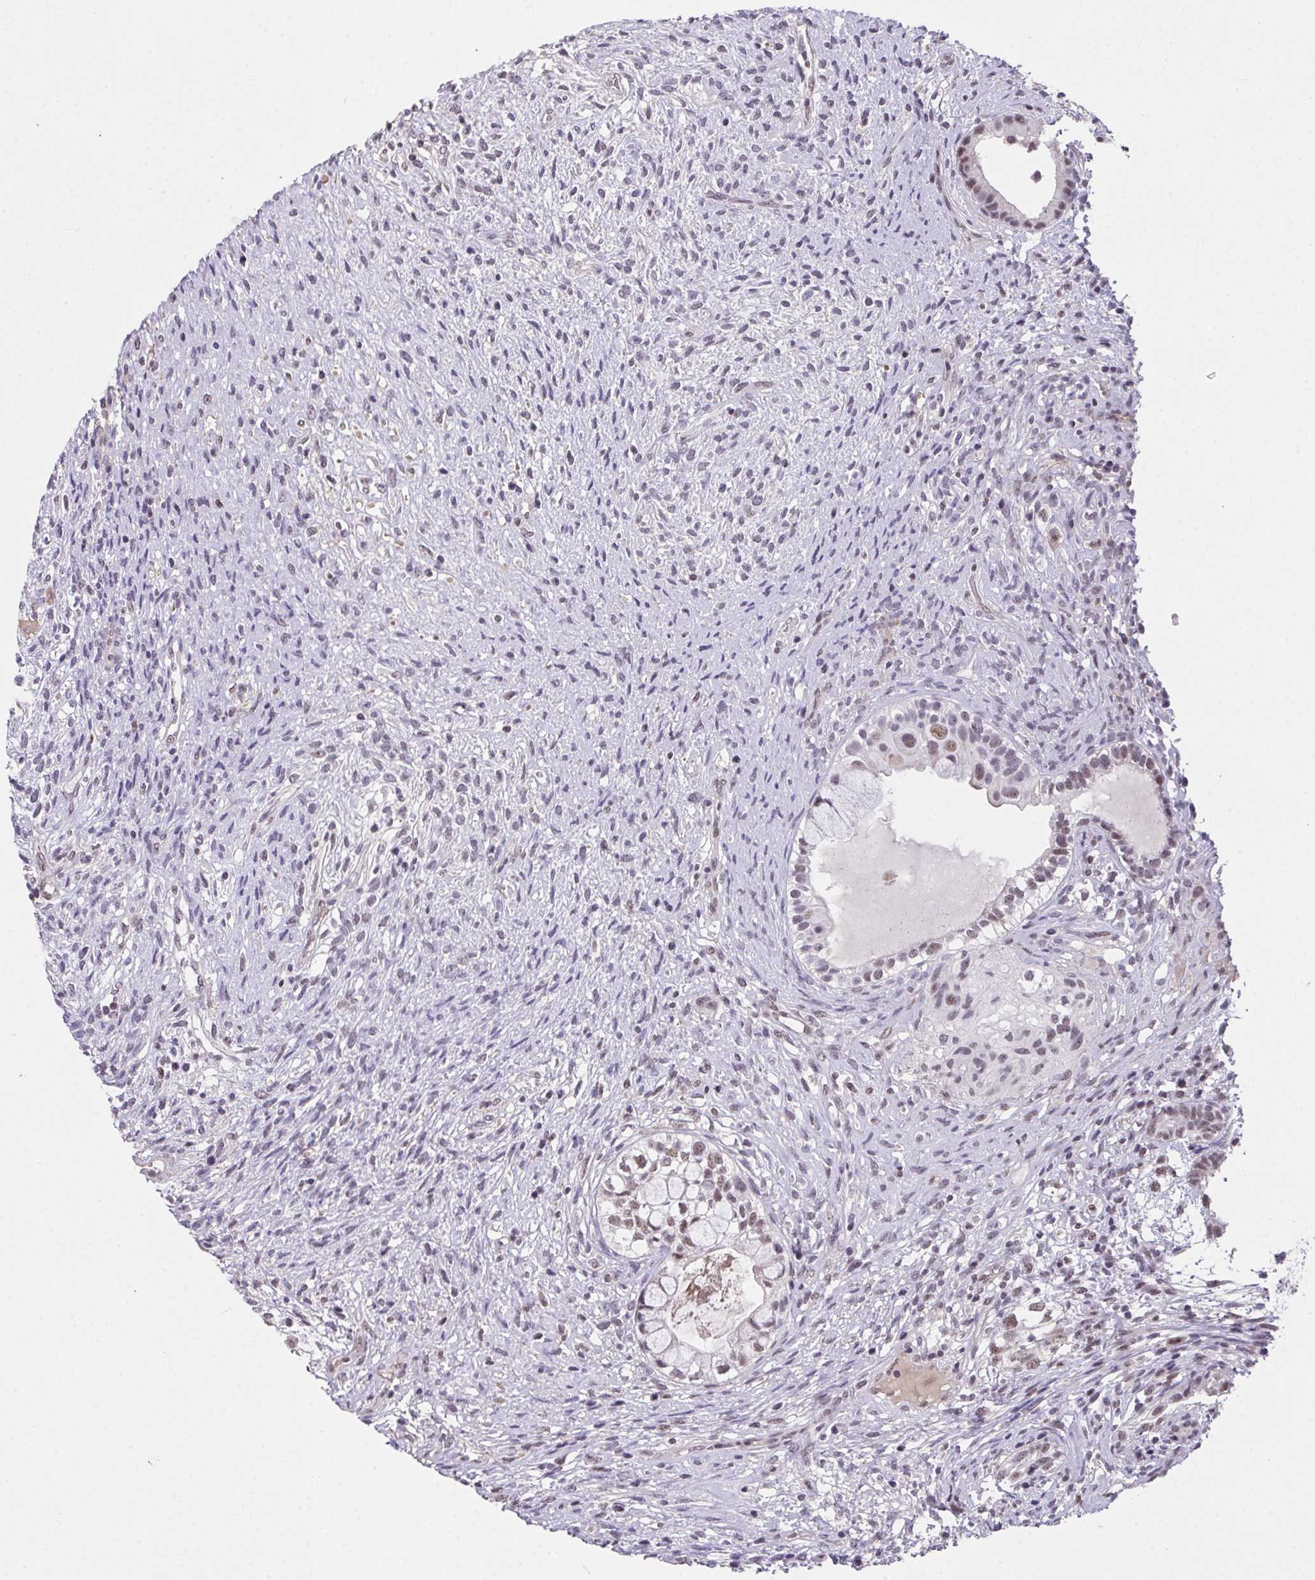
{"staining": {"intensity": "moderate", "quantity": "25%-75%", "location": "nuclear"}, "tissue": "testis cancer", "cell_type": "Tumor cells", "image_type": "cancer", "snomed": [{"axis": "morphology", "description": "Seminoma, NOS"}, {"axis": "morphology", "description": "Carcinoma, Embryonal, NOS"}, {"axis": "topography", "description": "Testis"}], "caption": "The image exhibits staining of testis seminoma, revealing moderate nuclear protein positivity (brown color) within tumor cells. The protein of interest is stained brown, and the nuclei are stained in blue (DAB IHC with brightfield microscopy, high magnification).", "gene": "RBBP6", "patient": {"sex": "male", "age": 41}}